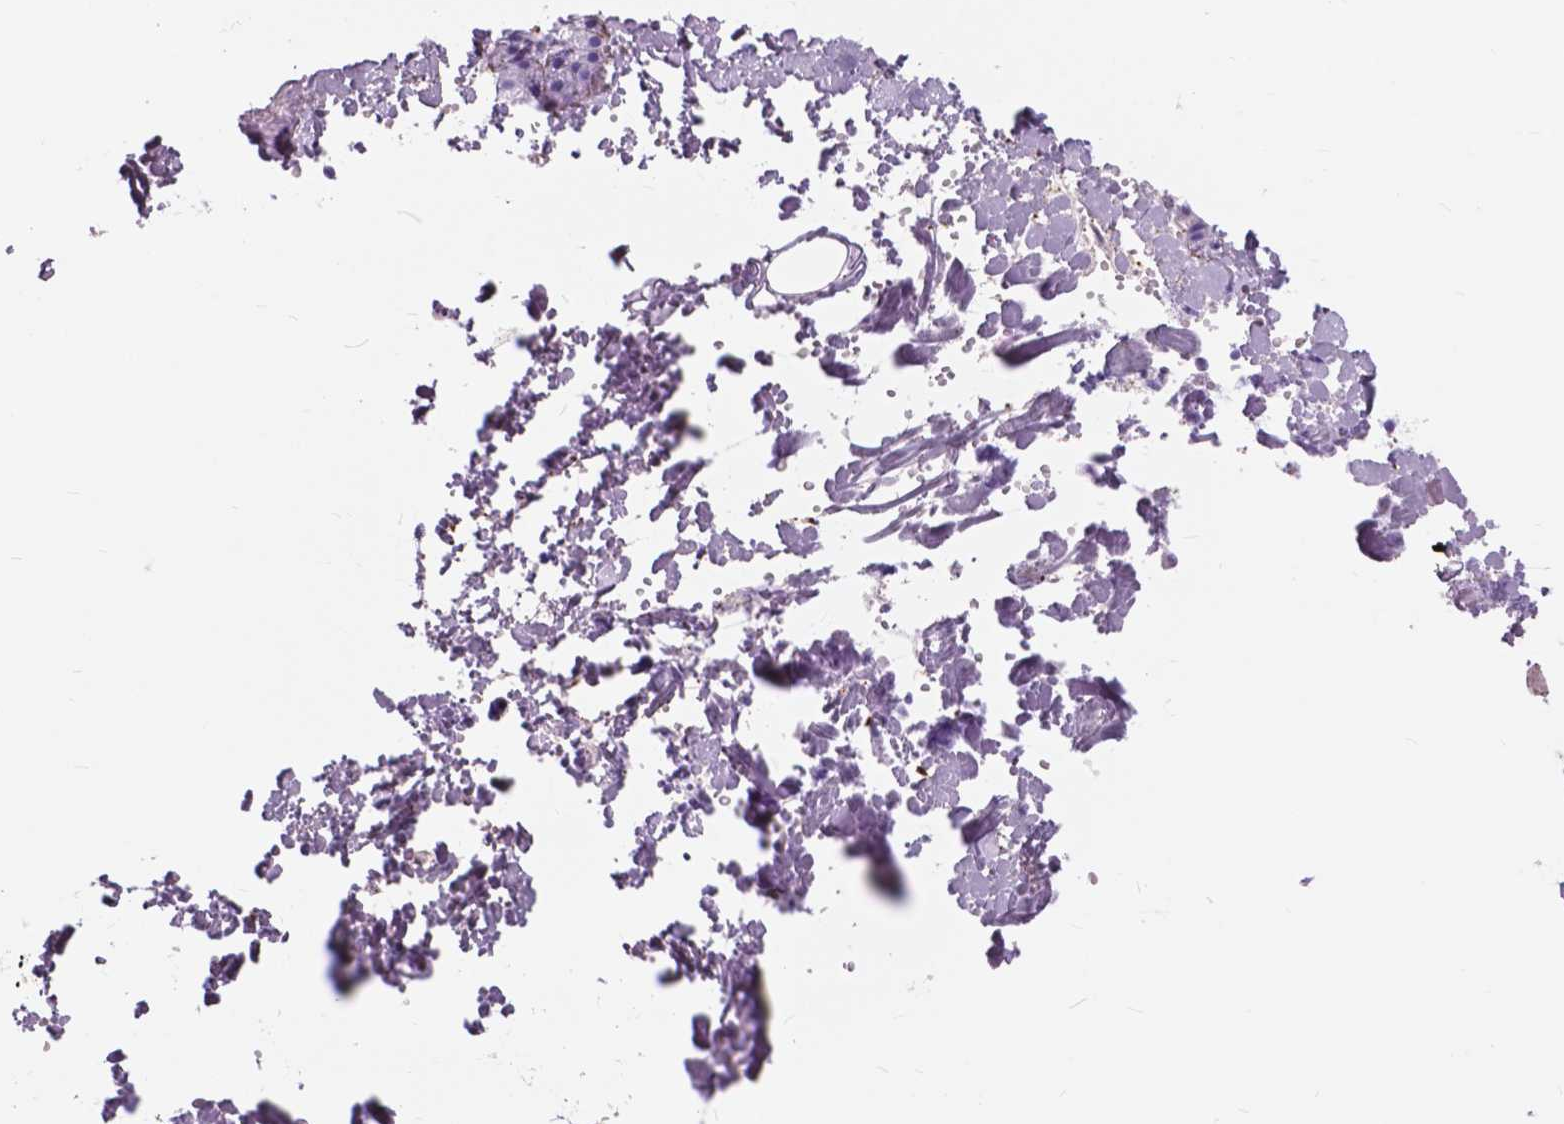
{"staining": {"intensity": "strong", "quantity": "<25%", "location": "cytoplasmic/membranous"}, "tissue": "salivary gland", "cell_type": "Glandular cells", "image_type": "normal", "snomed": [{"axis": "morphology", "description": "Normal tissue, NOS"}, {"axis": "topography", "description": "Salivary gland"}], "caption": "Immunohistochemistry (IHC) (DAB (3,3'-diaminobenzidine)) staining of unremarkable salivary gland shows strong cytoplasmic/membranous protein expression in approximately <25% of glandular cells.", "gene": "FXYD2", "patient": {"sex": "male", "age": 38}}